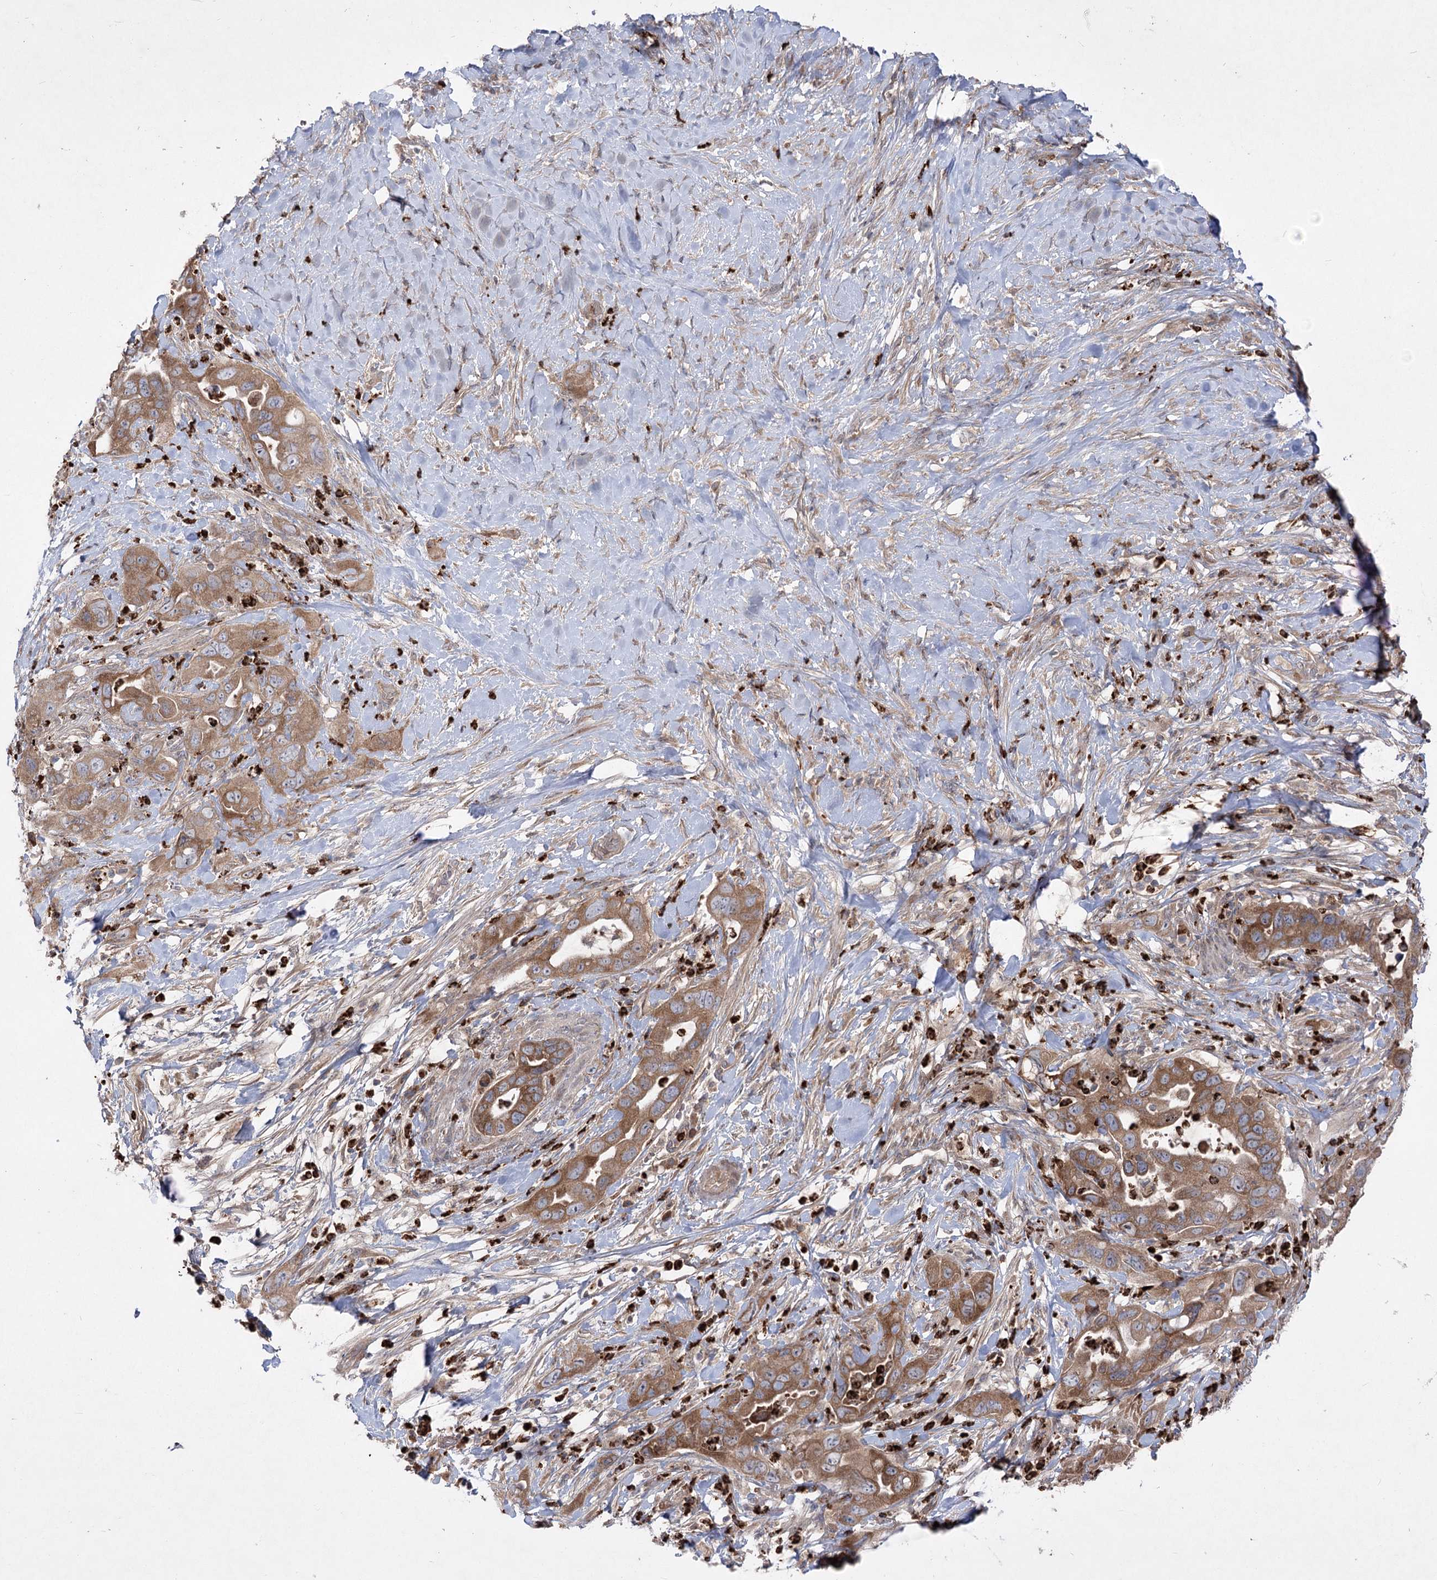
{"staining": {"intensity": "moderate", "quantity": ">75%", "location": "cytoplasmic/membranous"}, "tissue": "pancreatic cancer", "cell_type": "Tumor cells", "image_type": "cancer", "snomed": [{"axis": "morphology", "description": "Adenocarcinoma, NOS"}, {"axis": "topography", "description": "Pancreas"}], "caption": "Human pancreatic adenocarcinoma stained with a protein marker demonstrates moderate staining in tumor cells.", "gene": "PLEKHA5", "patient": {"sex": "female", "age": 71}}